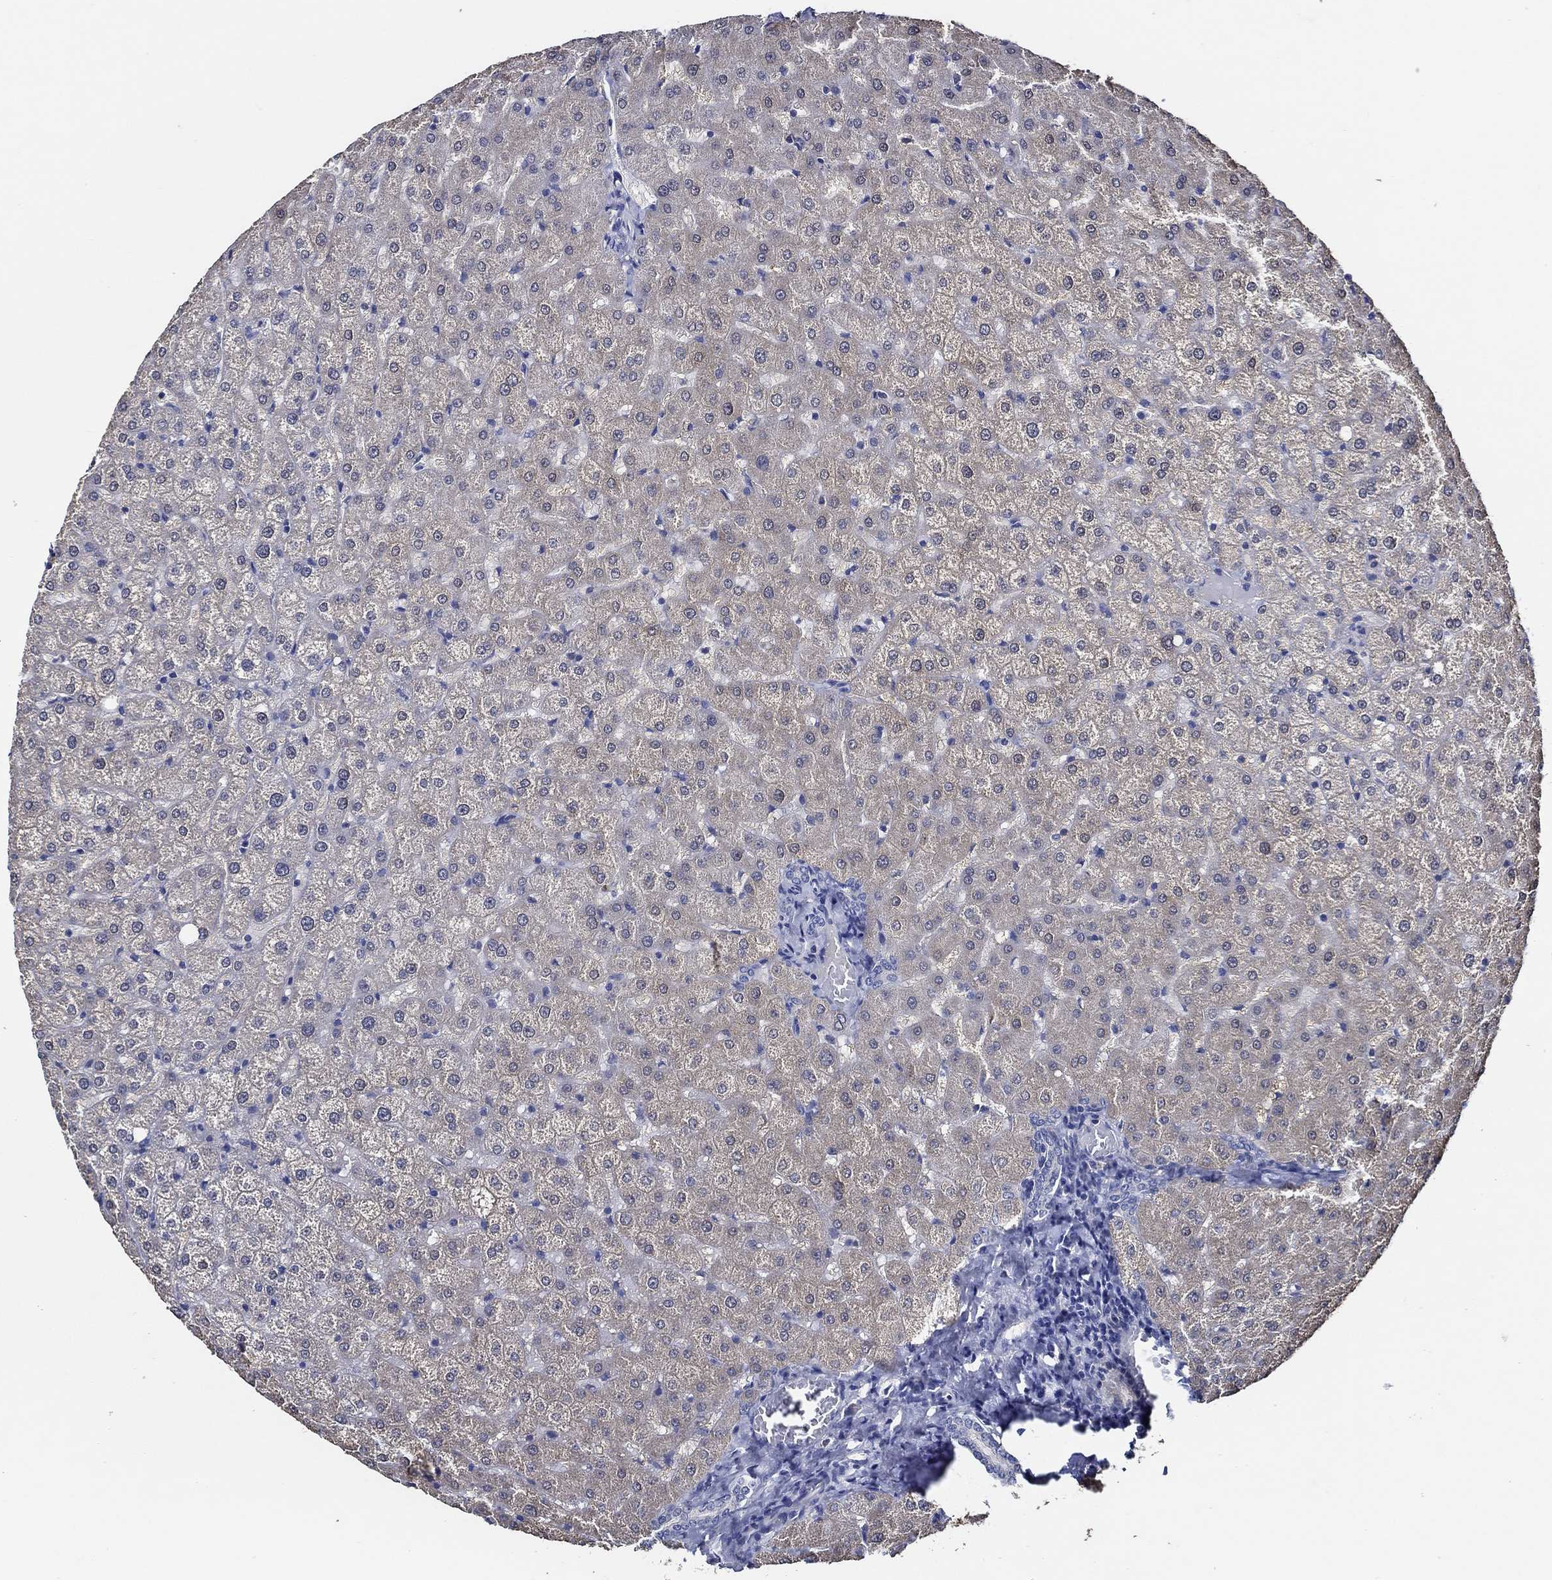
{"staining": {"intensity": "negative", "quantity": "none", "location": "none"}, "tissue": "liver", "cell_type": "Cholangiocytes", "image_type": "normal", "snomed": [{"axis": "morphology", "description": "Normal tissue, NOS"}, {"axis": "topography", "description": "Liver"}], "caption": "Photomicrograph shows no protein expression in cholangiocytes of normal liver. (Brightfield microscopy of DAB immunohistochemistry at high magnification).", "gene": "DOCK3", "patient": {"sex": "female", "age": 50}}